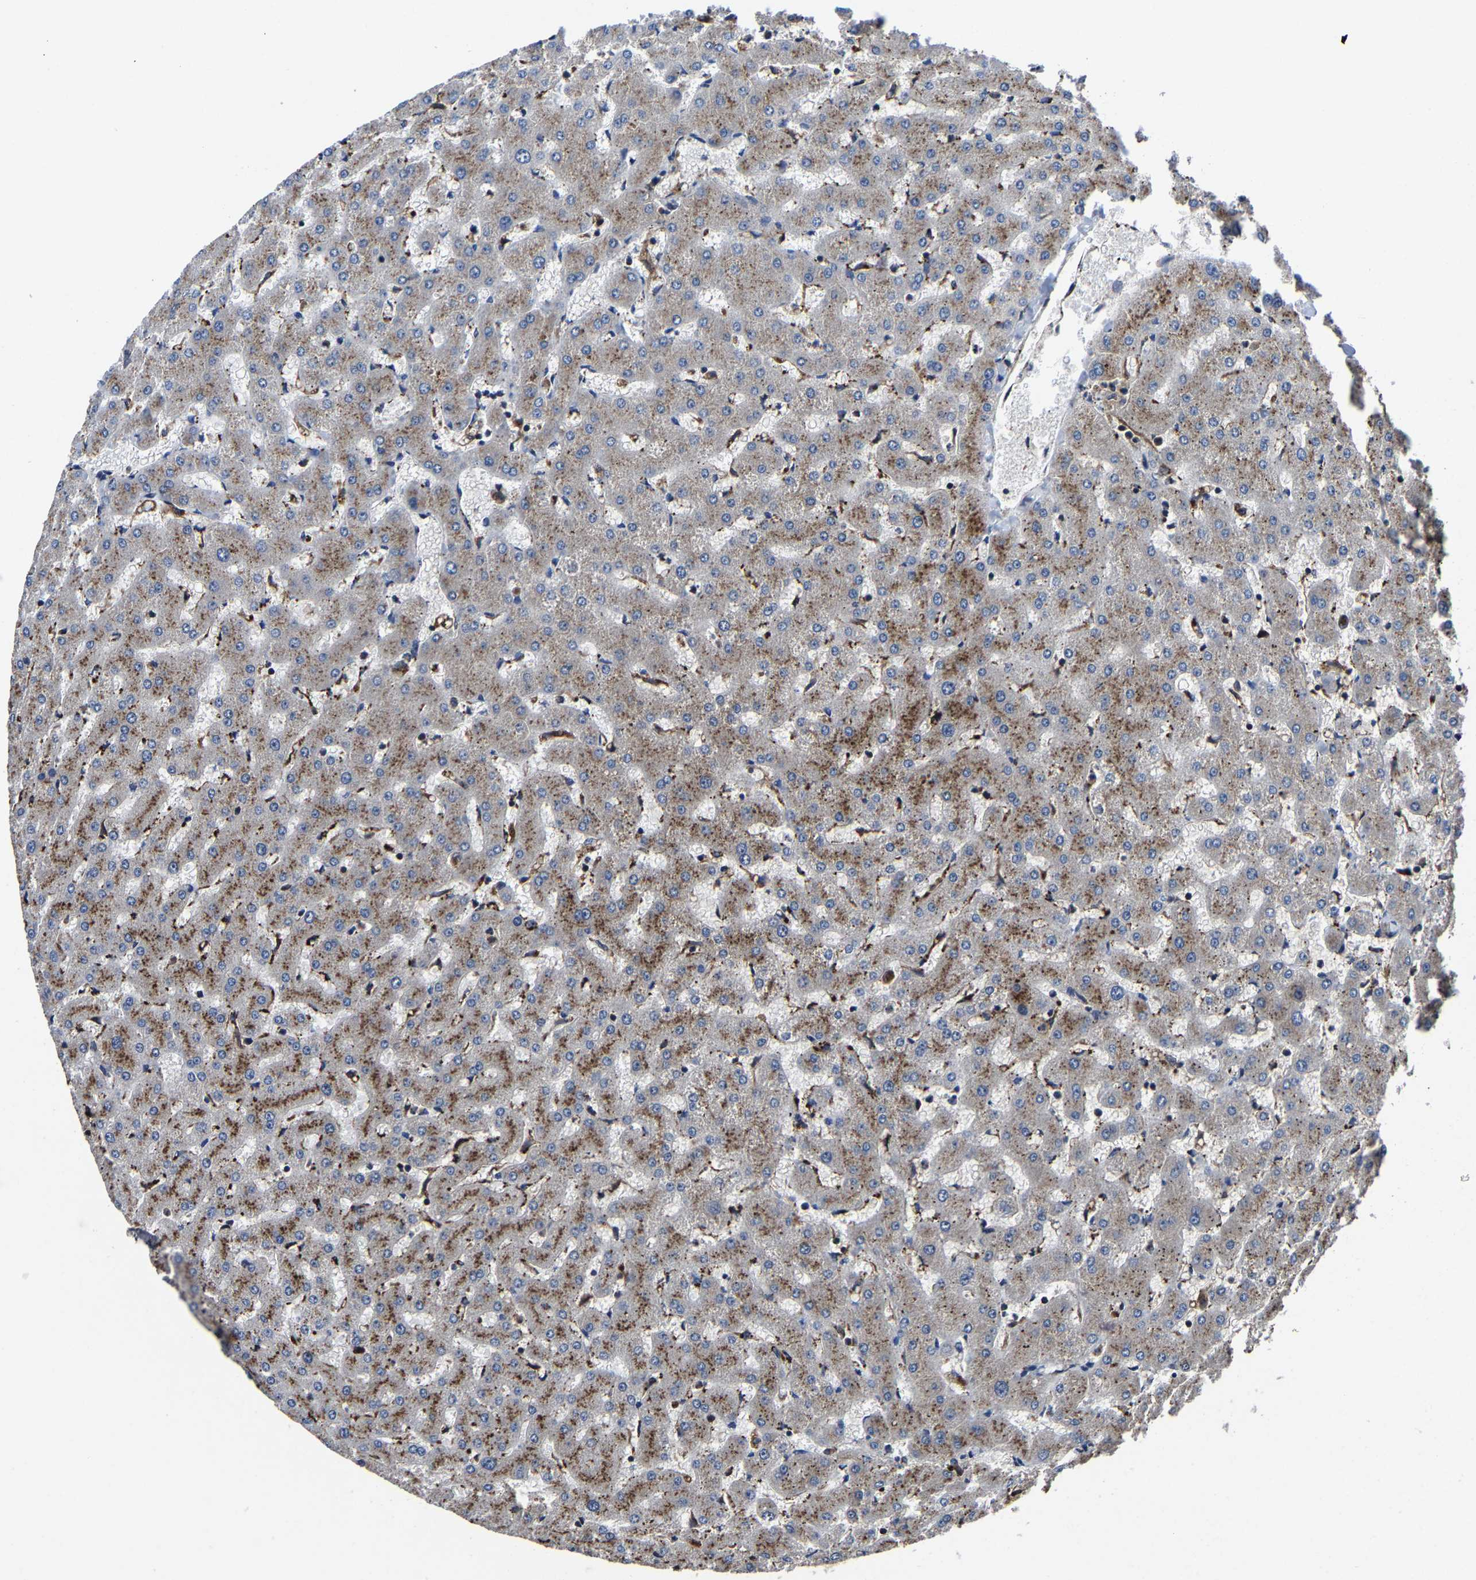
{"staining": {"intensity": "weak", "quantity": "25%-75%", "location": "cytoplasmic/membranous"}, "tissue": "liver", "cell_type": "Cholangiocytes", "image_type": "normal", "snomed": [{"axis": "morphology", "description": "Normal tissue, NOS"}, {"axis": "topography", "description": "Liver"}], "caption": "Protein expression analysis of benign liver shows weak cytoplasmic/membranous staining in approximately 25%-75% of cholangiocytes. The protein of interest is shown in brown color, while the nuclei are stained blue.", "gene": "ZCCHC7", "patient": {"sex": "female", "age": 63}}